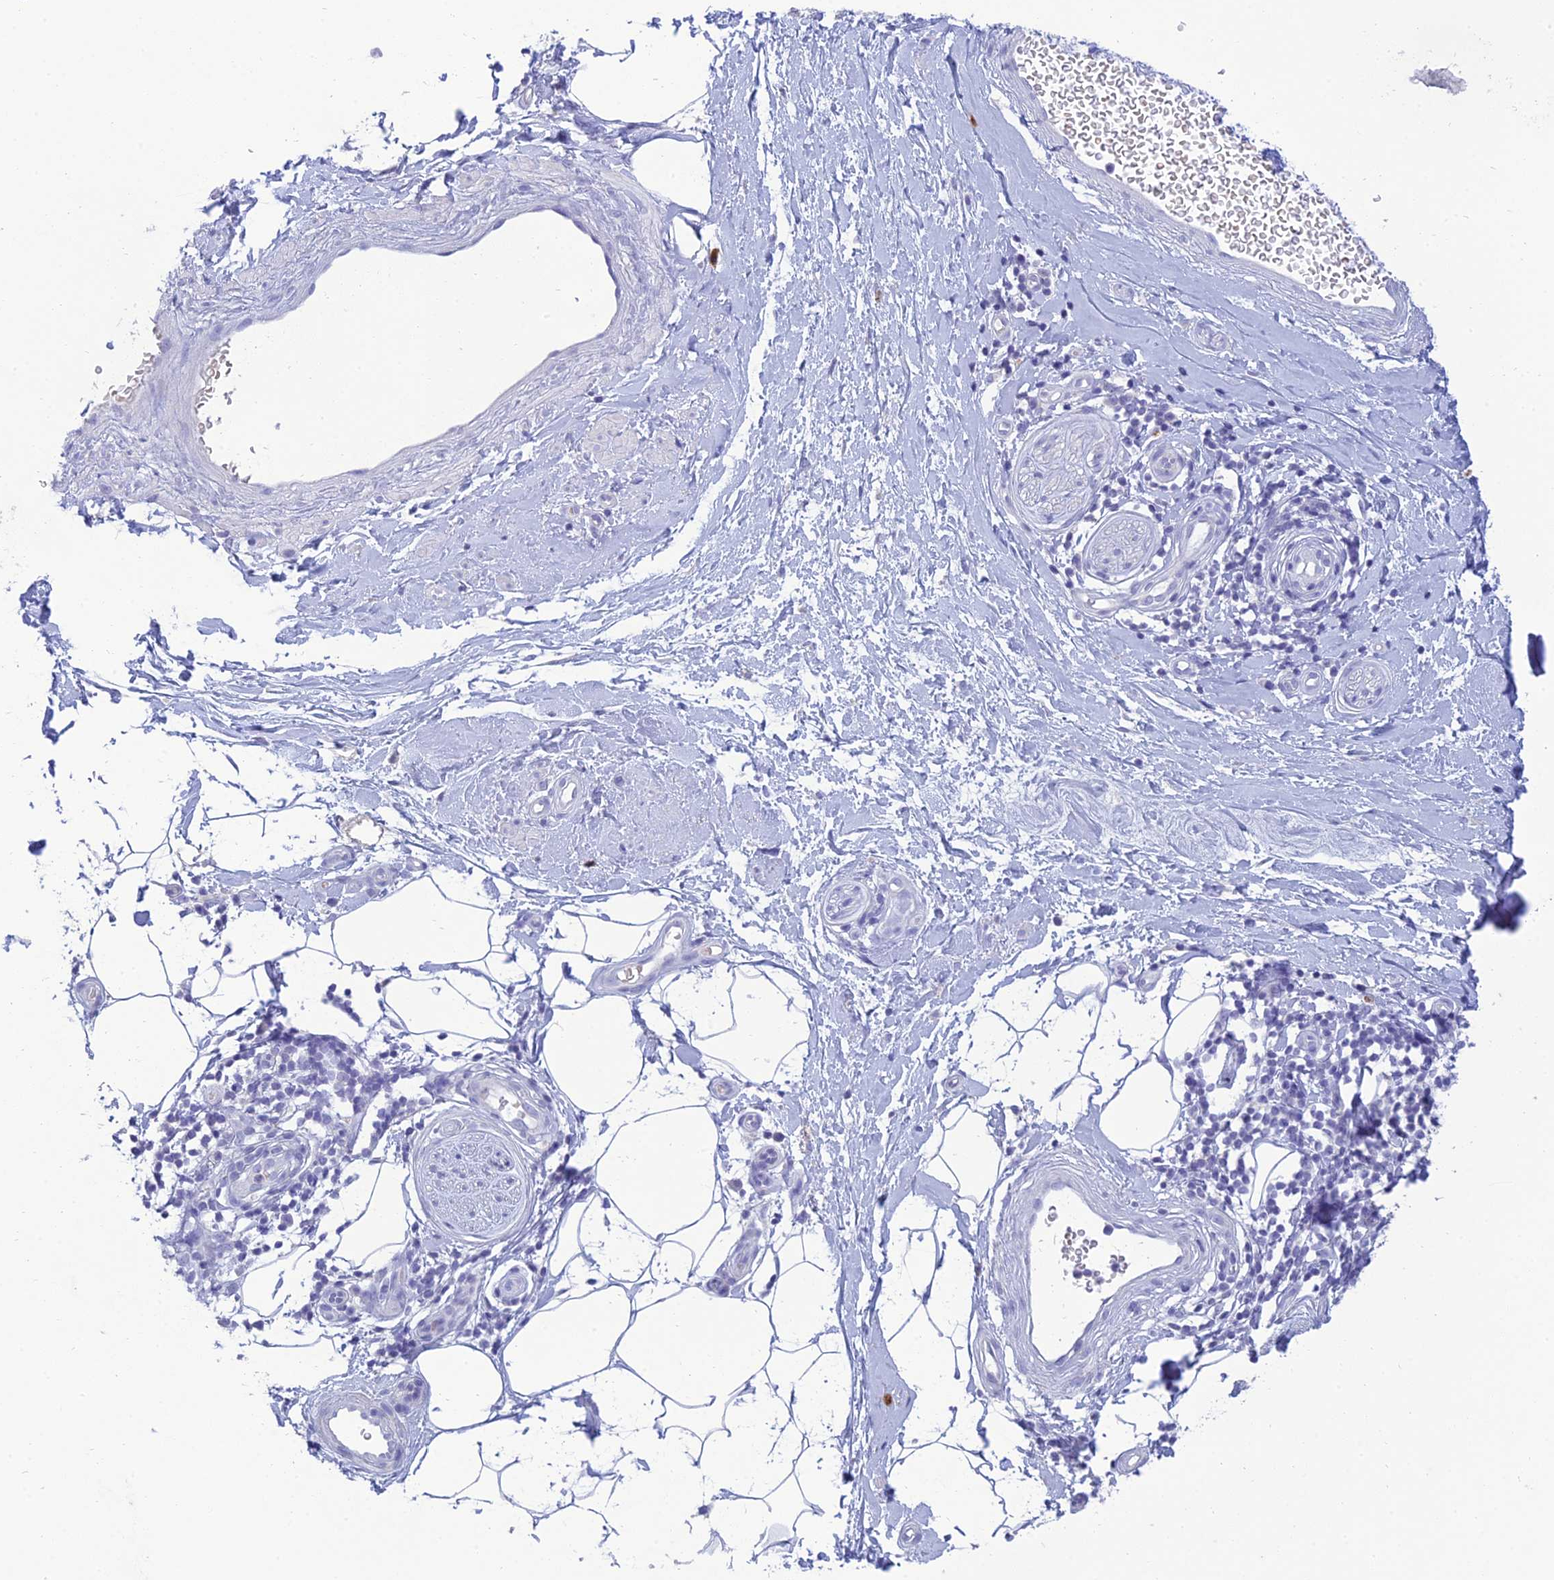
{"staining": {"intensity": "negative", "quantity": "none", "location": "none"}, "tissue": "adipose tissue", "cell_type": "Adipocytes", "image_type": "normal", "snomed": [{"axis": "morphology", "description": "Normal tissue, NOS"}, {"axis": "topography", "description": "Soft tissue"}, {"axis": "topography", "description": "Adipose tissue"}, {"axis": "topography", "description": "Vascular tissue"}, {"axis": "topography", "description": "Peripheral nerve tissue"}], "caption": "Protein analysis of normal adipose tissue demonstrates no significant positivity in adipocytes.", "gene": "MAL2", "patient": {"sex": "male", "age": 74}}